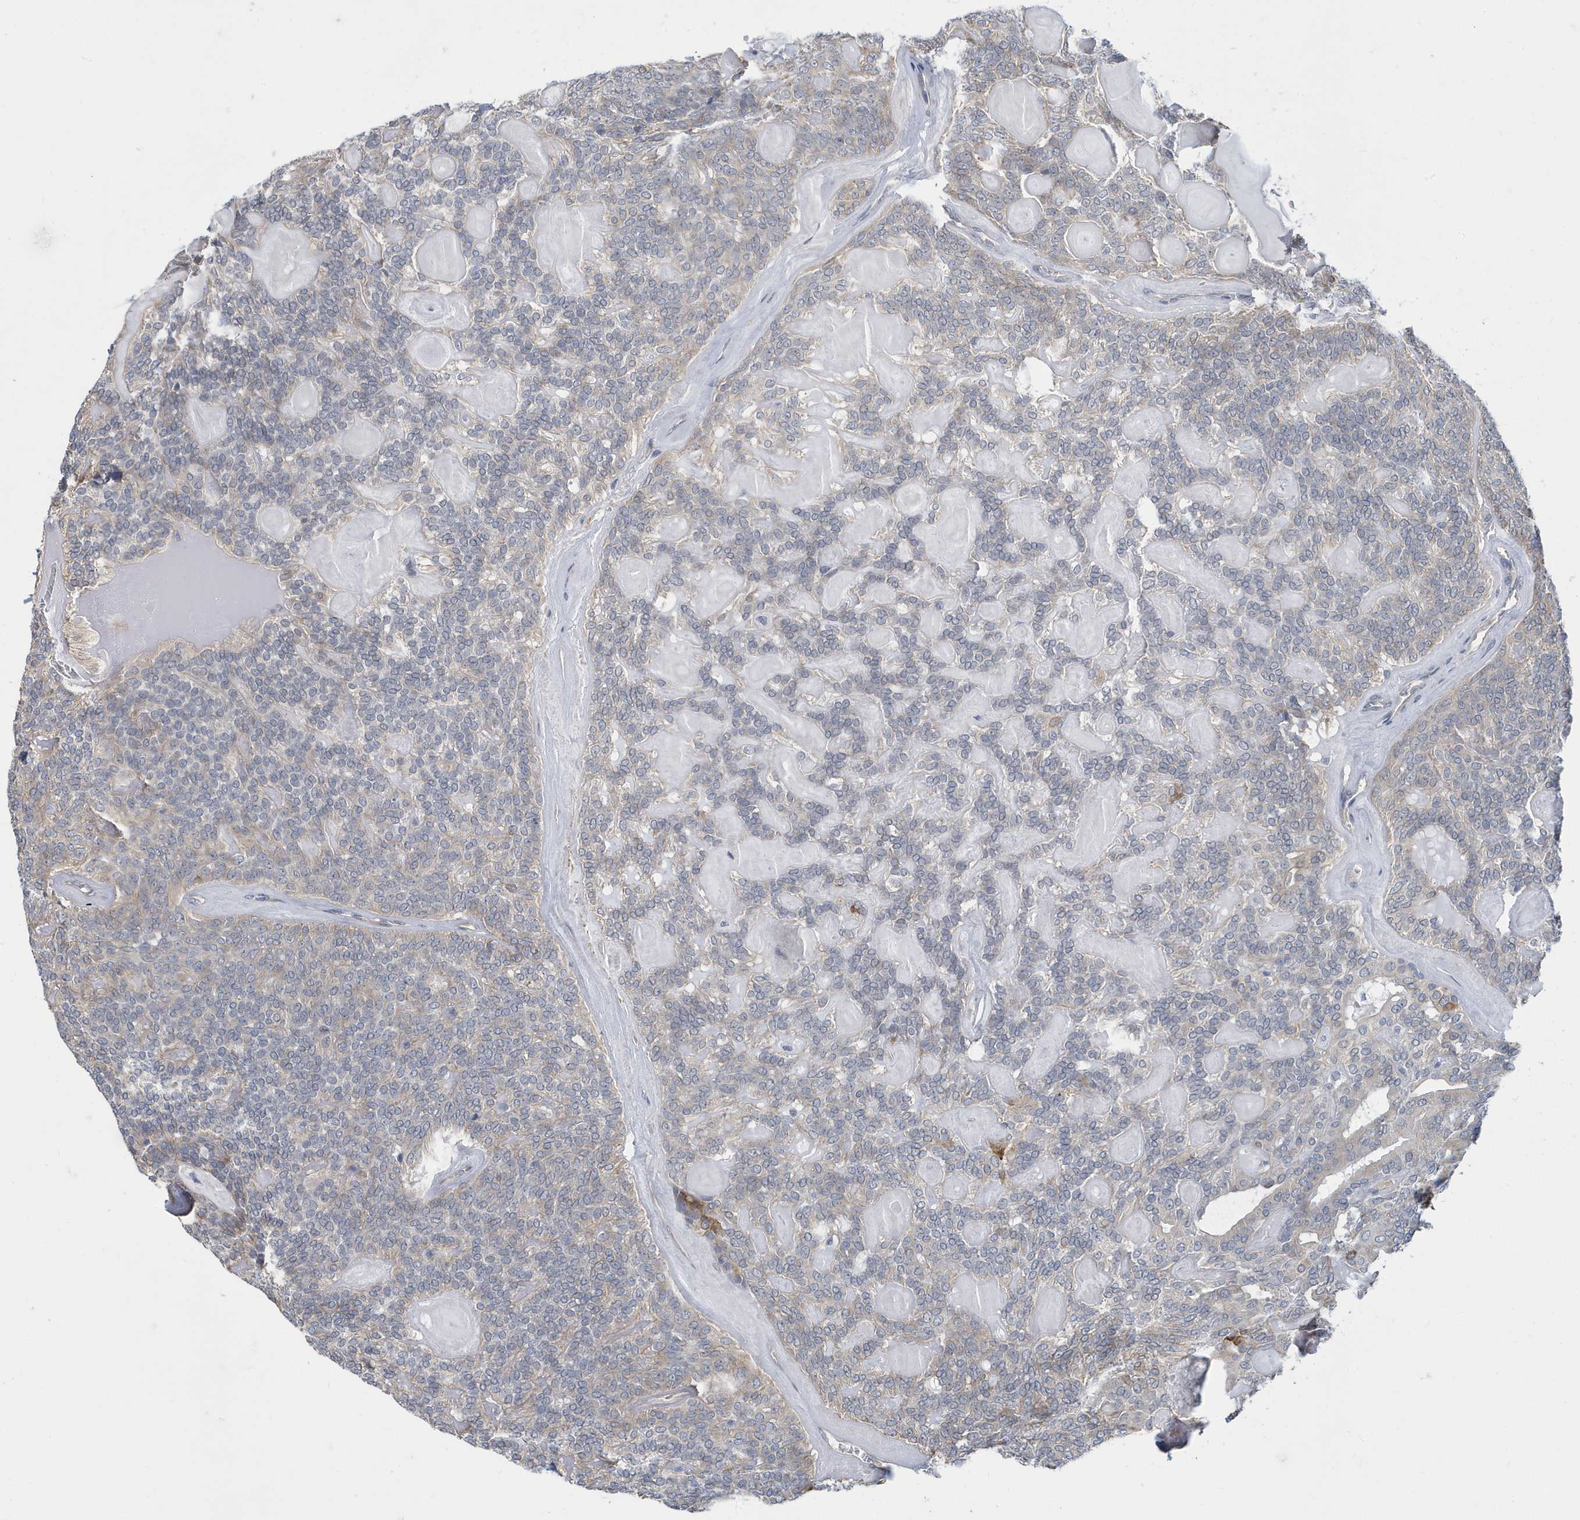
{"staining": {"intensity": "weak", "quantity": "25%-75%", "location": "cytoplasmic/membranous"}, "tissue": "head and neck cancer", "cell_type": "Tumor cells", "image_type": "cancer", "snomed": [{"axis": "morphology", "description": "Adenocarcinoma, NOS"}, {"axis": "topography", "description": "Head-Neck"}], "caption": "Immunohistochemistry (IHC) micrograph of head and neck adenocarcinoma stained for a protein (brown), which displays low levels of weak cytoplasmic/membranous expression in about 25%-75% of tumor cells.", "gene": "ZNF654", "patient": {"sex": "male", "age": 66}}